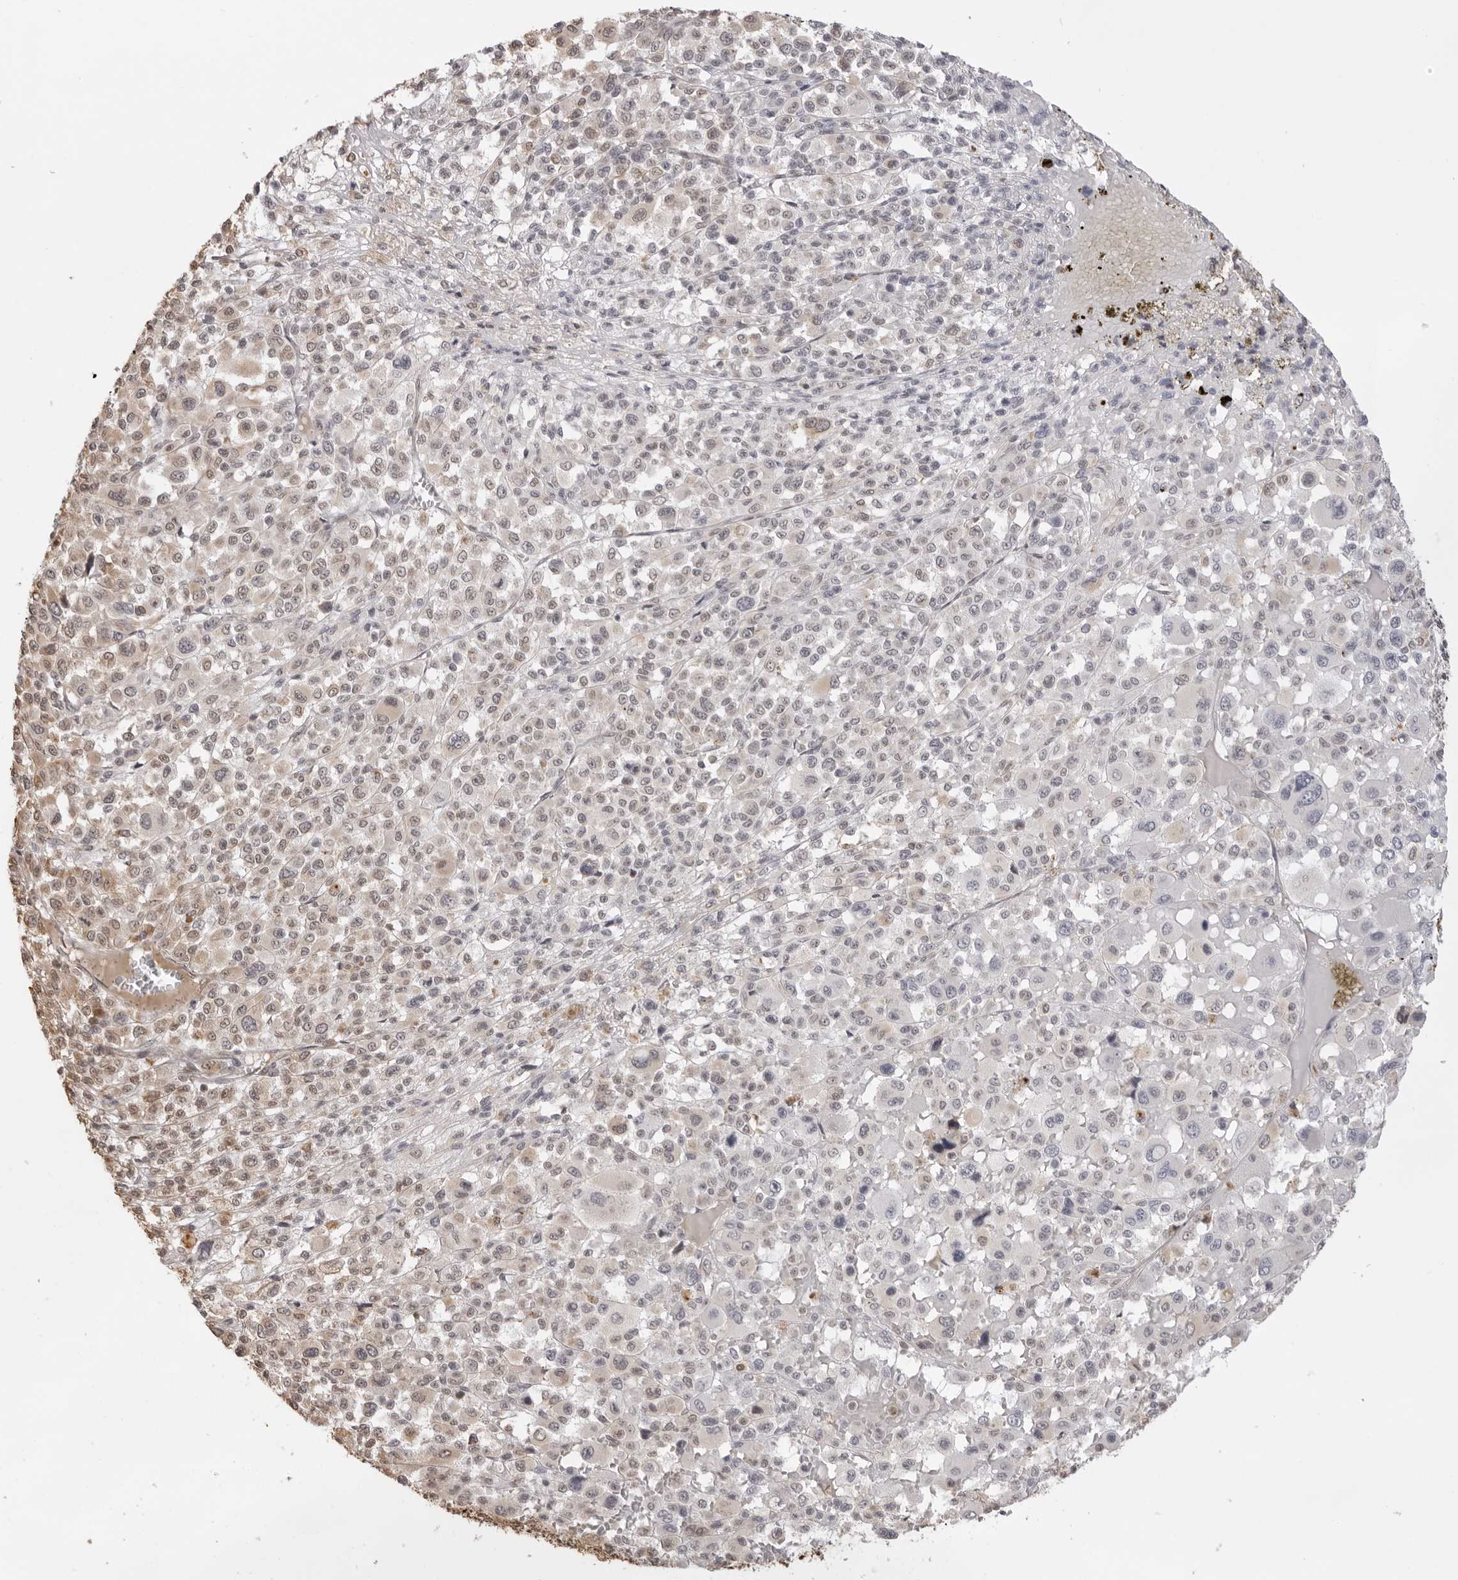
{"staining": {"intensity": "negative", "quantity": "none", "location": "none"}, "tissue": "melanoma", "cell_type": "Tumor cells", "image_type": "cancer", "snomed": [{"axis": "morphology", "description": "Malignant melanoma, Metastatic site"}, {"axis": "topography", "description": "Skin"}], "caption": "The immunohistochemistry (IHC) micrograph has no significant staining in tumor cells of malignant melanoma (metastatic site) tissue. (DAB (3,3'-diaminobenzidine) immunohistochemistry (IHC), high magnification).", "gene": "DYNLT5", "patient": {"sex": "female", "age": 74}}